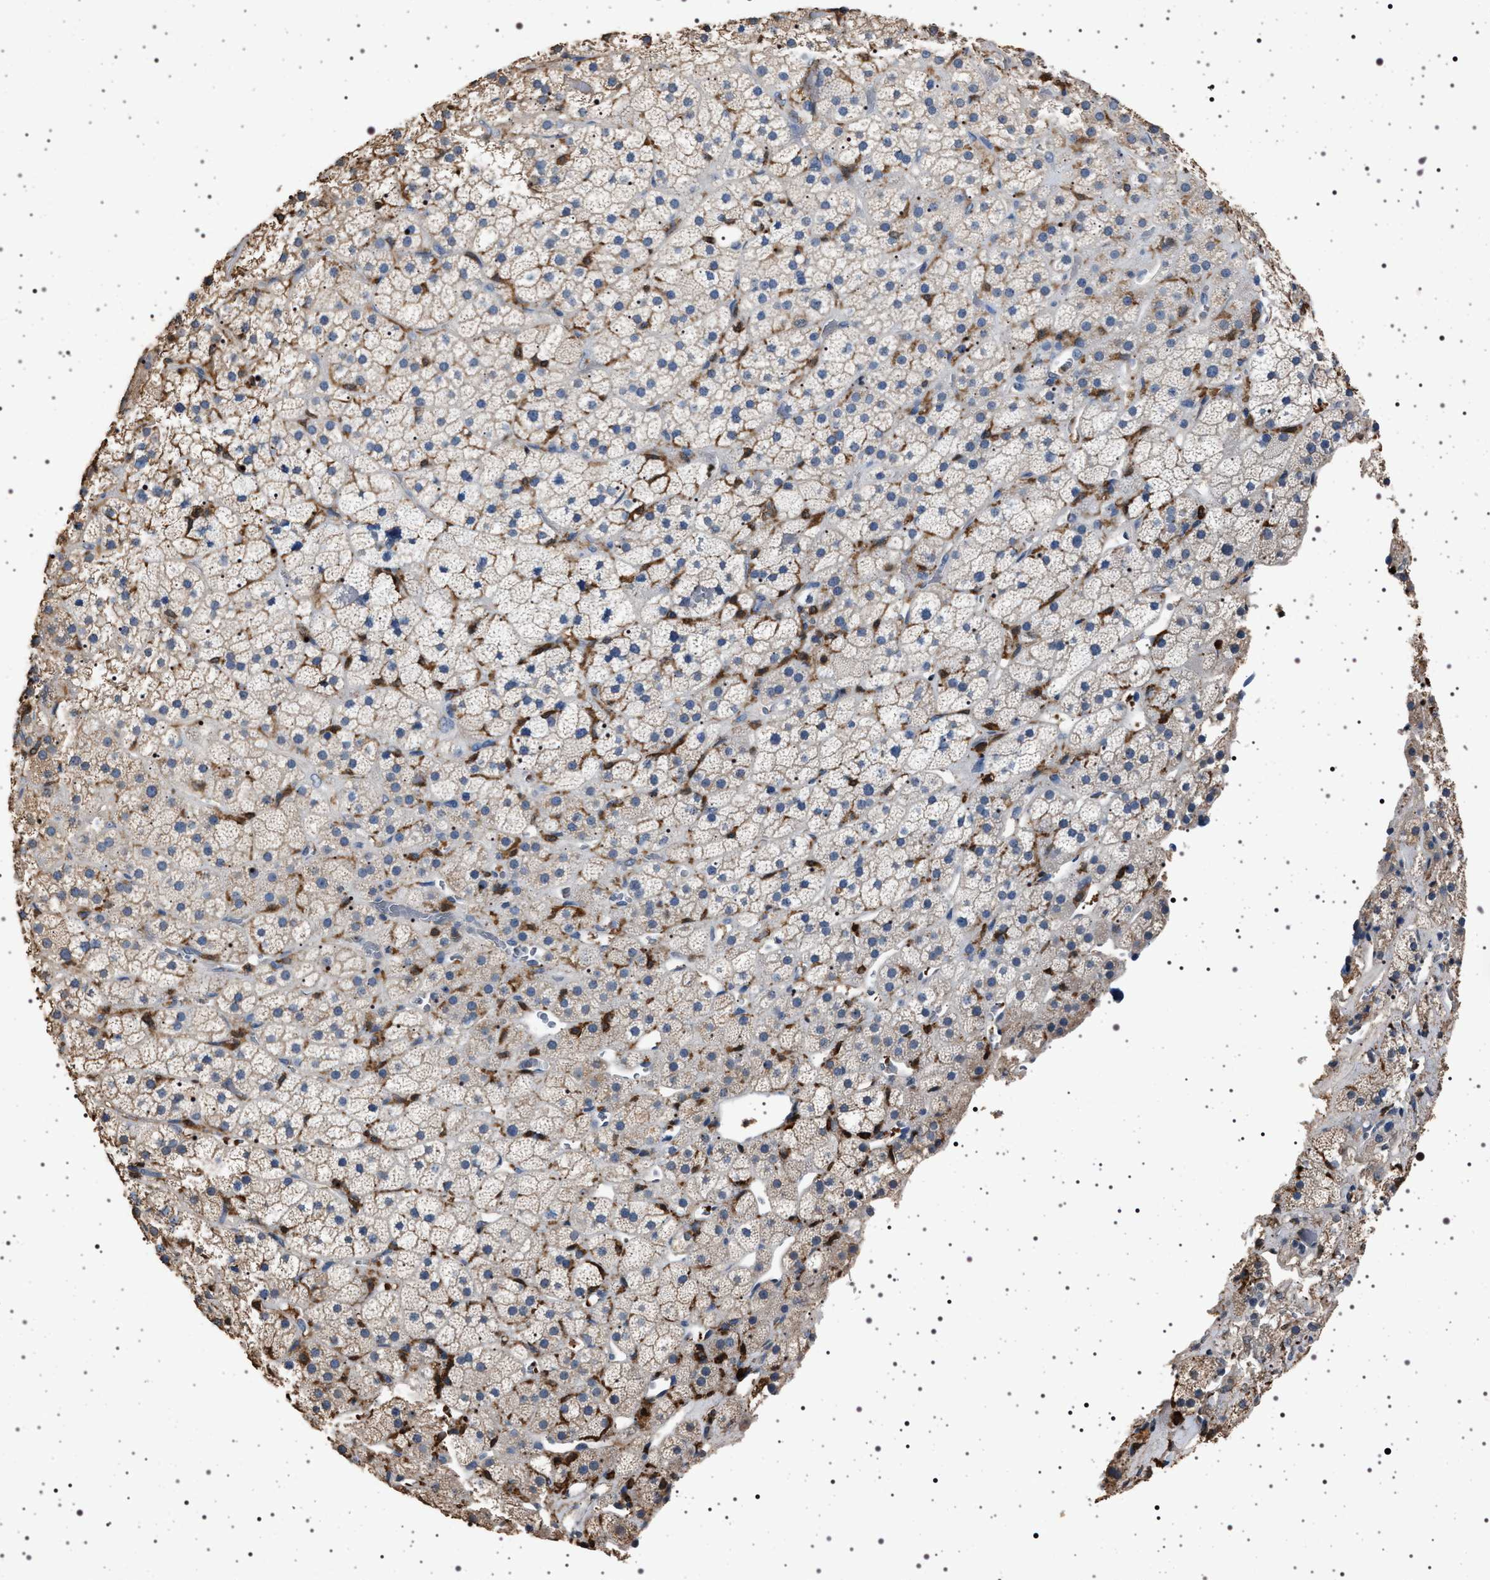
{"staining": {"intensity": "weak", "quantity": "25%-75%", "location": "cytoplasmic/membranous"}, "tissue": "adrenal gland", "cell_type": "Glandular cells", "image_type": "normal", "snomed": [{"axis": "morphology", "description": "Normal tissue, NOS"}, {"axis": "topography", "description": "Adrenal gland"}], "caption": "The histopathology image reveals staining of normal adrenal gland, revealing weak cytoplasmic/membranous protein staining (brown color) within glandular cells.", "gene": "SMAP2", "patient": {"sex": "male", "age": 57}}